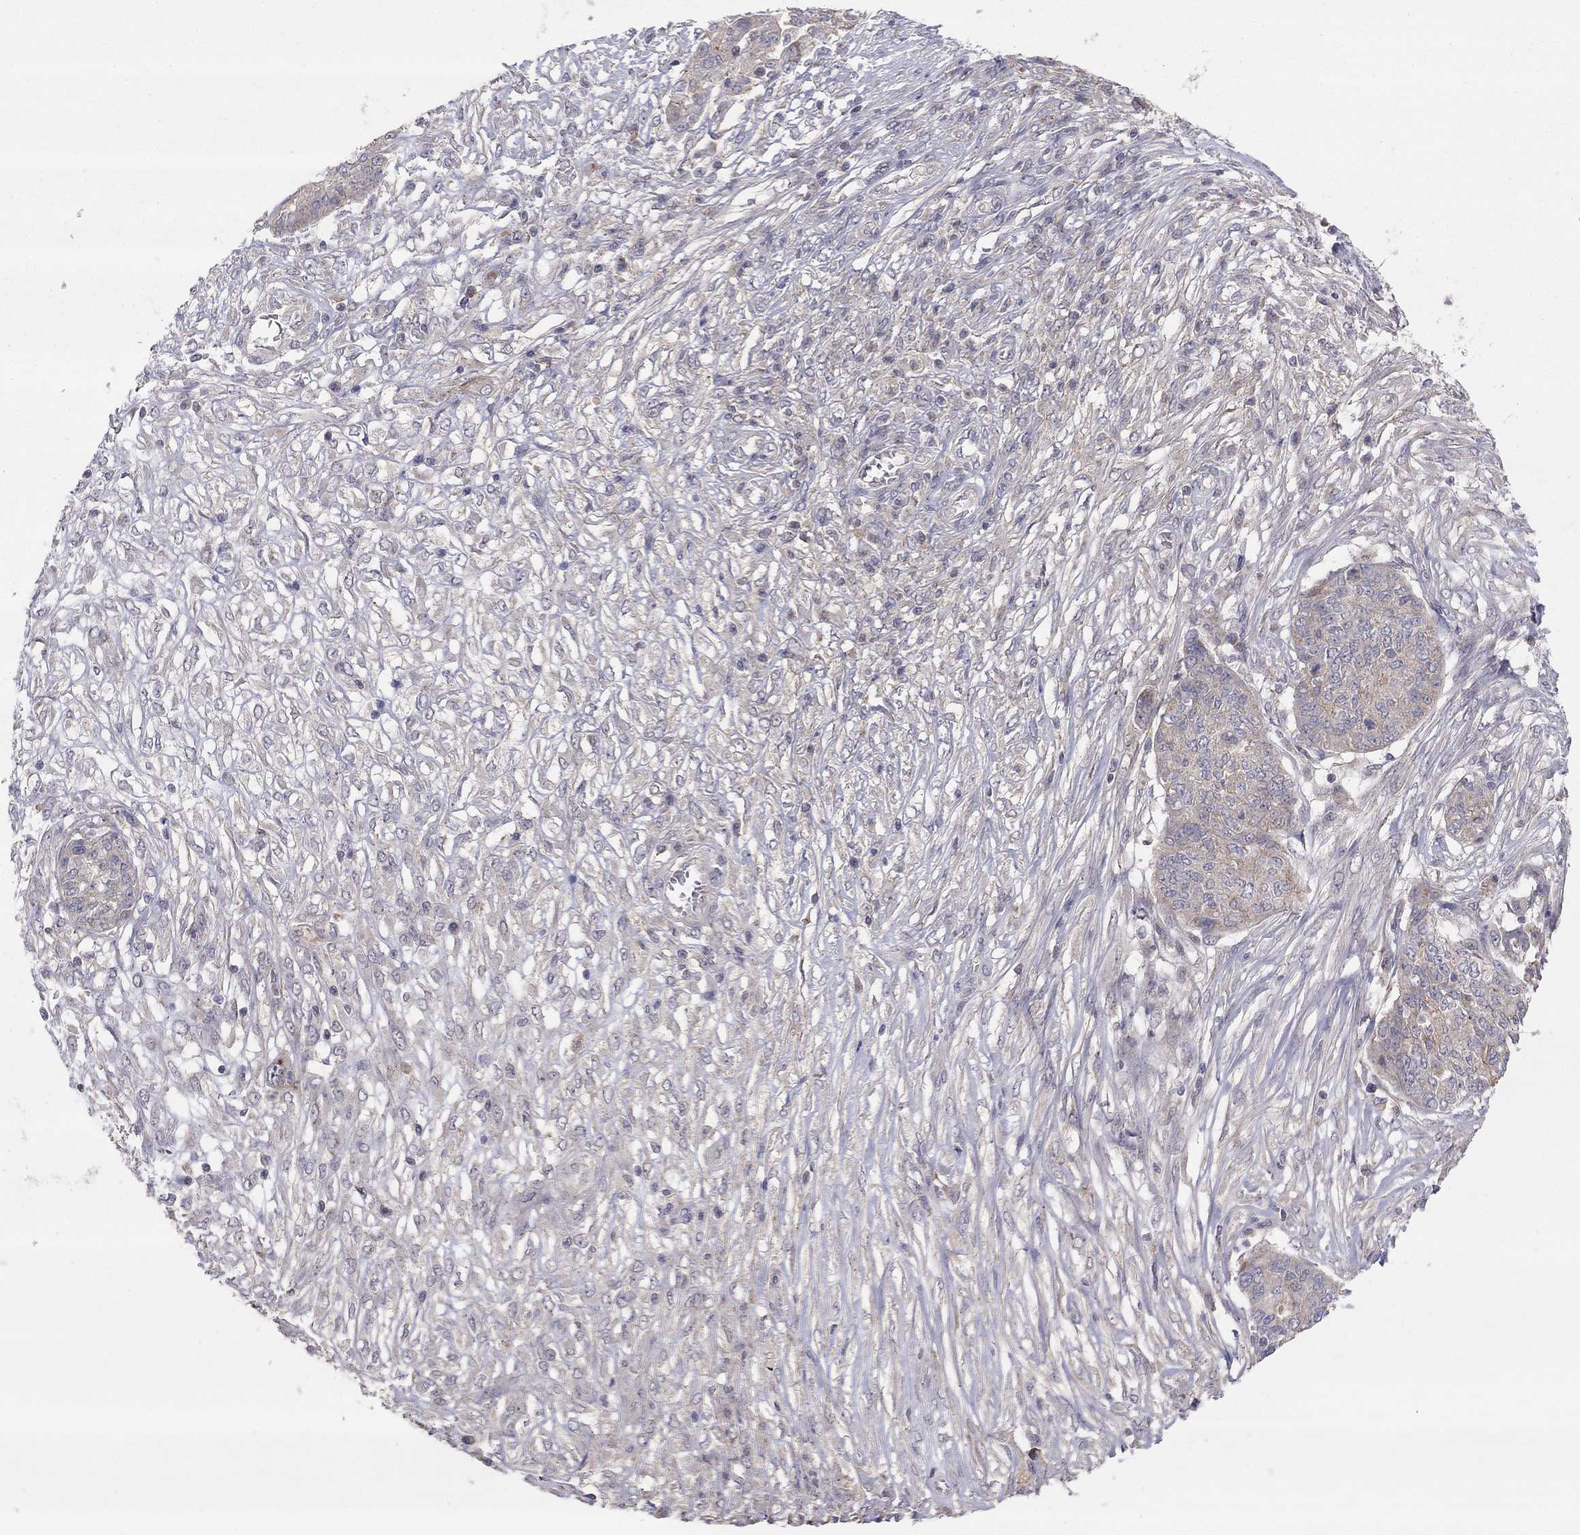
{"staining": {"intensity": "moderate", "quantity": "<25%", "location": "cytoplasmic/membranous"}, "tissue": "ovarian cancer", "cell_type": "Tumor cells", "image_type": "cancer", "snomed": [{"axis": "morphology", "description": "Cystadenocarcinoma, serous, NOS"}, {"axis": "topography", "description": "Ovary"}], "caption": "Immunohistochemical staining of ovarian serous cystadenocarcinoma displays low levels of moderate cytoplasmic/membranous protein expression in about <25% of tumor cells.", "gene": "CRACDL", "patient": {"sex": "female", "age": 67}}